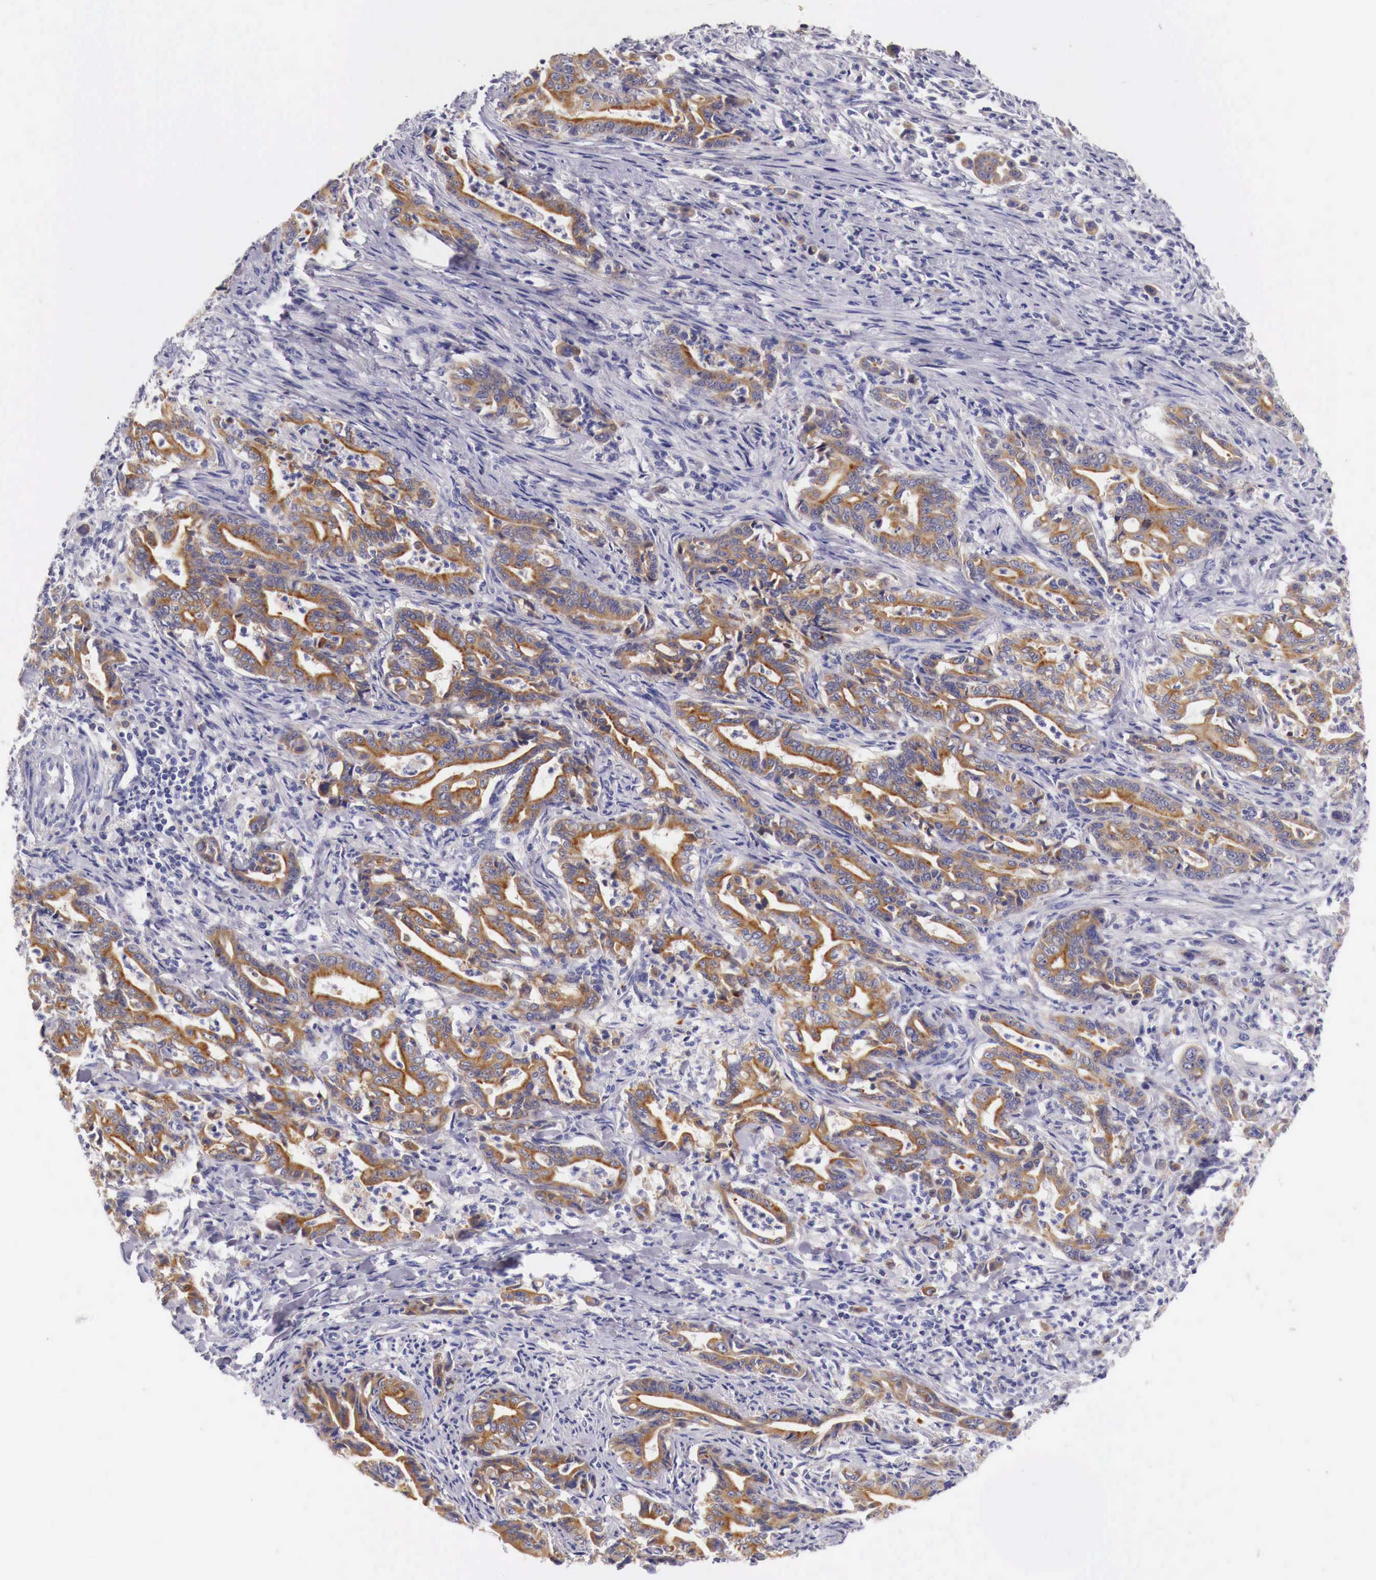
{"staining": {"intensity": "moderate", "quantity": ">75%", "location": "cytoplasmic/membranous"}, "tissue": "stomach cancer", "cell_type": "Tumor cells", "image_type": "cancer", "snomed": [{"axis": "morphology", "description": "Adenocarcinoma, NOS"}, {"axis": "topography", "description": "Stomach"}], "caption": "An immunohistochemistry (IHC) photomicrograph of neoplastic tissue is shown. Protein staining in brown labels moderate cytoplasmic/membranous positivity in stomach cancer within tumor cells. The staining was performed using DAB, with brown indicating positive protein expression. Nuclei are stained blue with hematoxylin.", "gene": "NREP", "patient": {"sex": "female", "age": 76}}